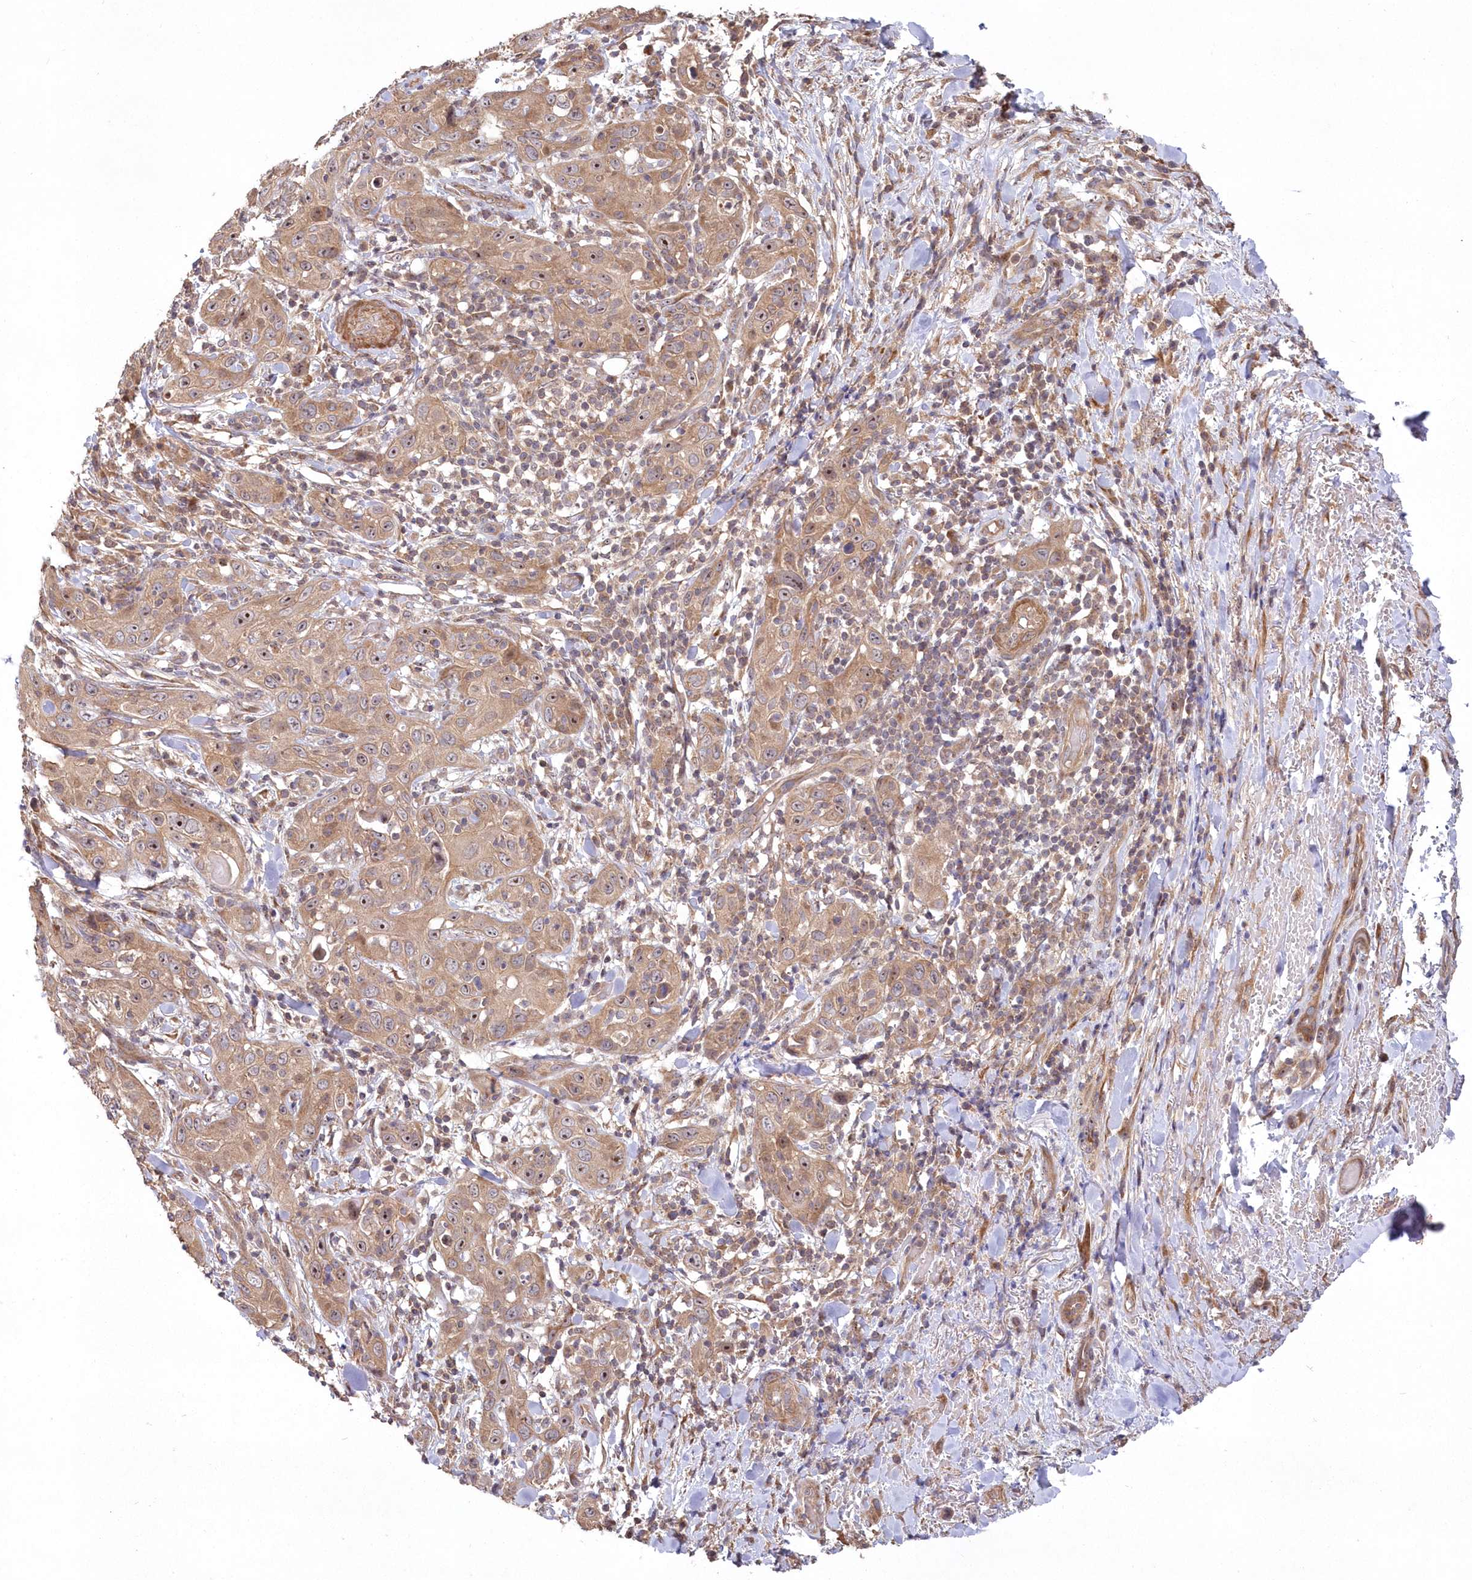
{"staining": {"intensity": "moderate", "quantity": ">75%", "location": "cytoplasmic/membranous,nuclear"}, "tissue": "skin cancer", "cell_type": "Tumor cells", "image_type": "cancer", "snomed": [{"axis": "morphology", "description": "Squamous cell carcinoma, NOS"}, {"axis": "topography", "description": "Skin"}], "caption": "Immunohistochemistry (IHC) (DAB (3,3'-diaminobenzidine)) staining of skin squamous cell carcinoma shows moderate cytoplasmic/membranous and nuclear protein positivity in approximately >75% of tumor cells.", "gene": "TBCA", "patient": {"sex": "female", "age": 88}}